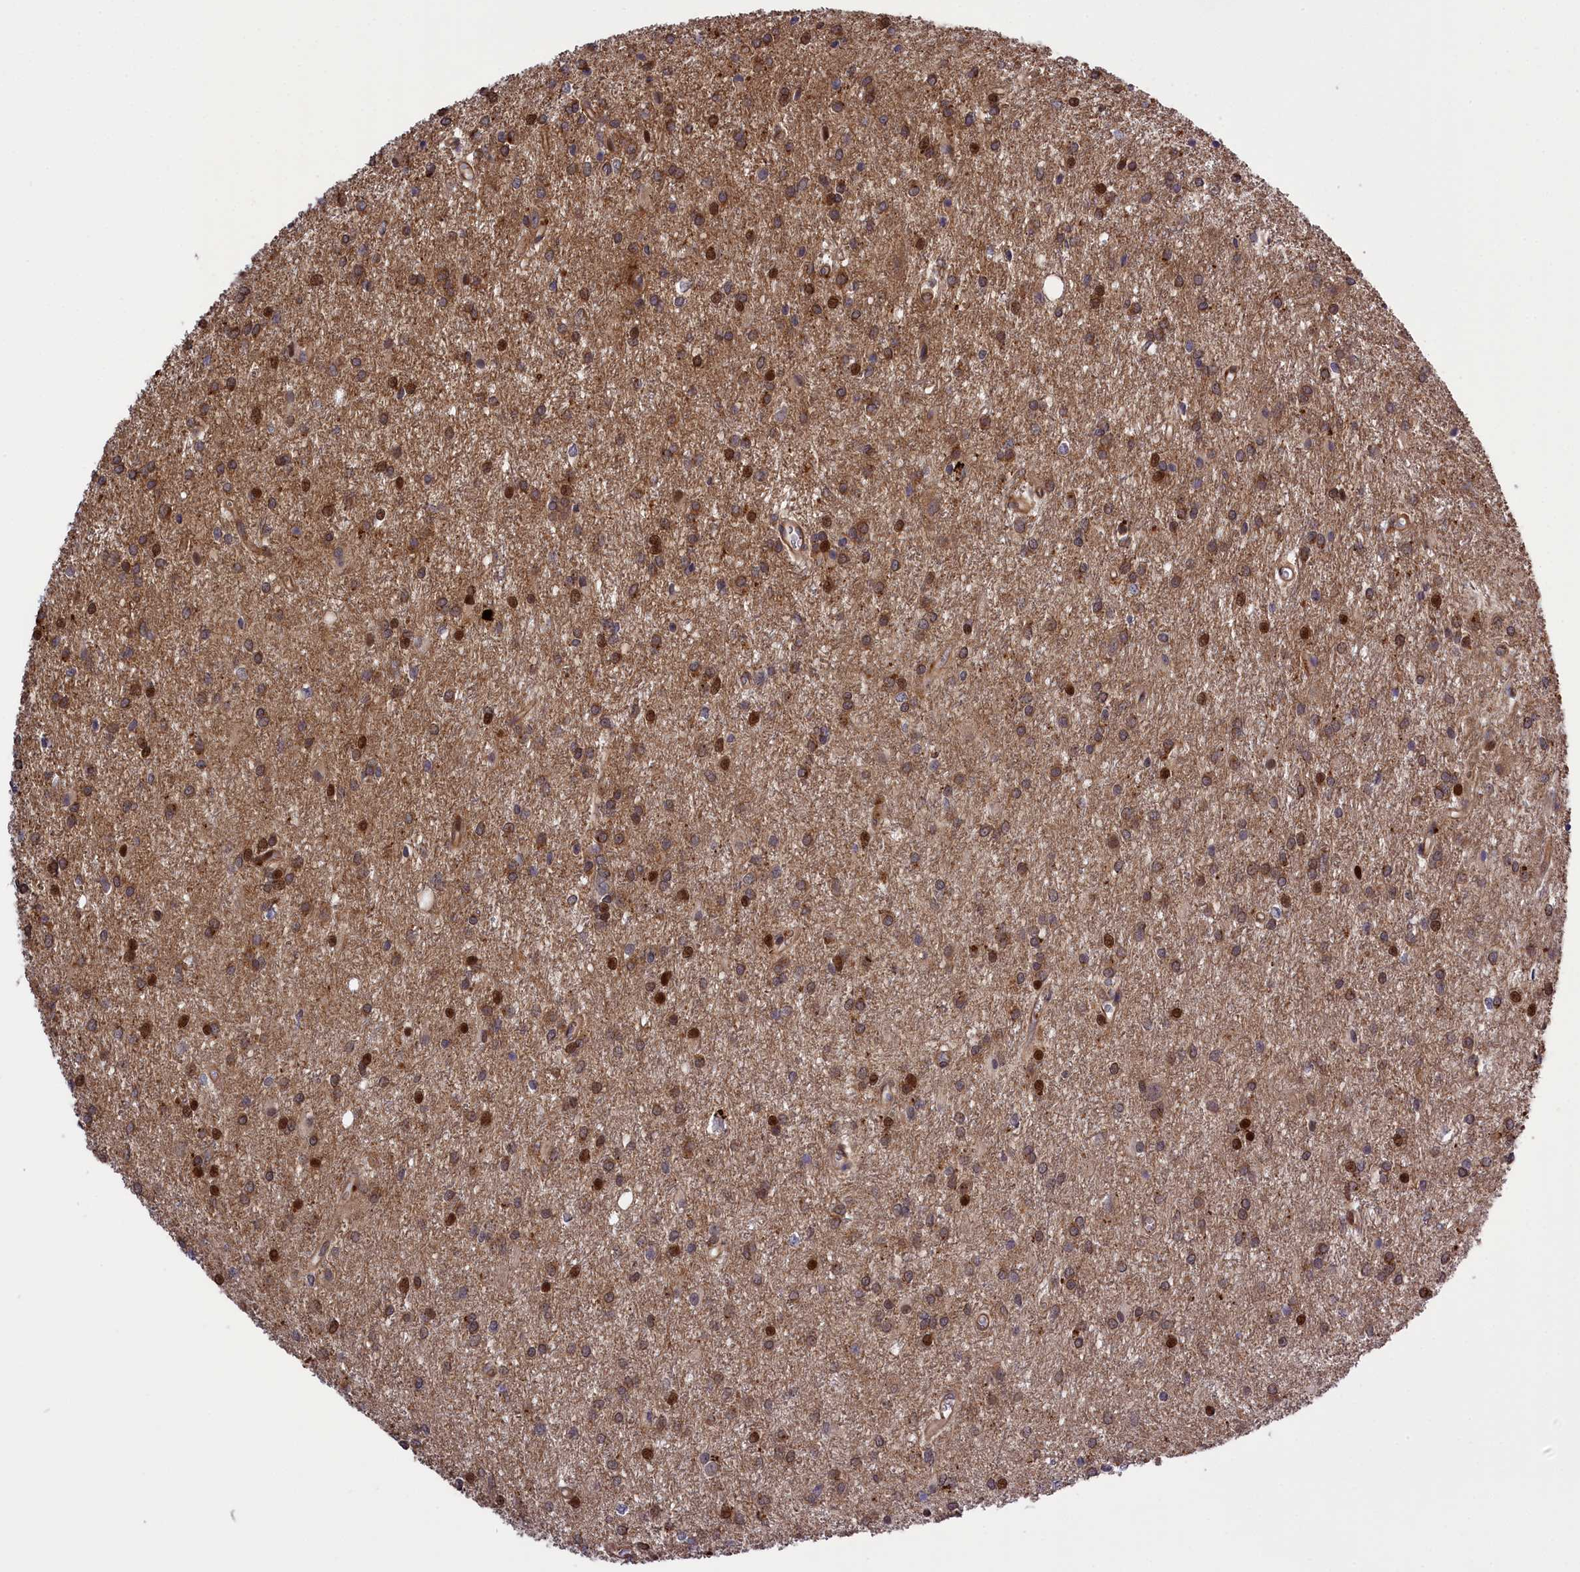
{"staining": {"intensity": "moderate", "quantity": "25%-75%", "location": "nuclear"}, "tissue": "glioma", "cell_type": "Tumor cells", "image_type": "cancer", "snomed": [{"axis": "morphology", "description": "Glioma, malignant, High grade"}, {"axis": "topography", "description": "Brain"}], "caption": "Human glioma stained for a protein (brown) shows moderate nuclear positive positivity in about 25%-75% of tumor cells.", "gene": "DDX60L", "patient": {"sex": "female", "age": 50}}